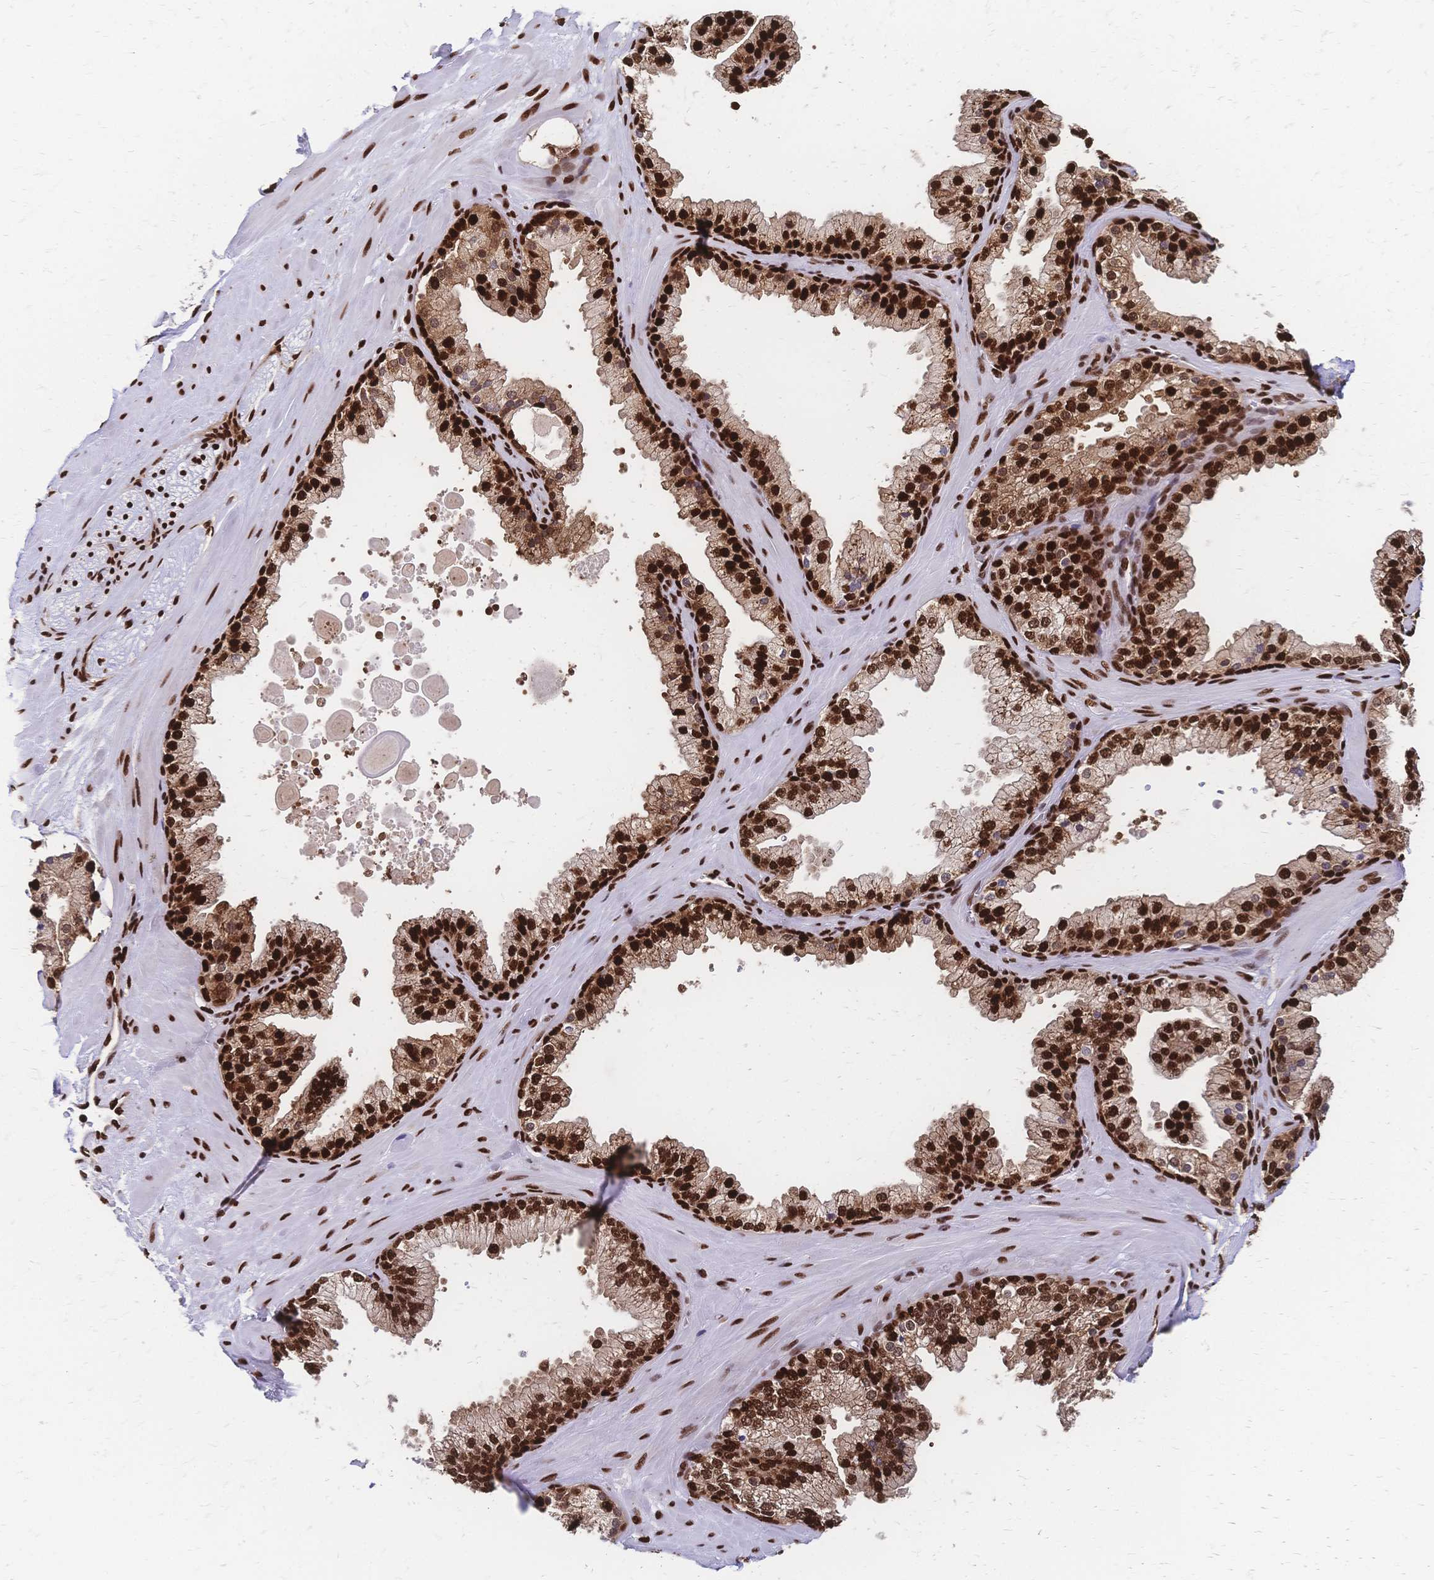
{"staining": {"intensity": "strong", "quantity": ">75%", "location": "nuclear"}, "tissue": "soft tissue", "cell_type": "Fibroblasts", "image_type": "normal", "snomed": [{"axis": "morphology", "description": "Normal tissue, NOS"}, {"axis": "topography", "description": "Prostate"}, {"axis": "topography", "description": "Peripheral nerve tissue"}], "caption": "IHC (DAB) staining of normal soft tissue displays strong nuclear protein expression in about >75% of fibroblasts.", "gene": "HDGF", "patient": {"sex": "male", "age": 61}}